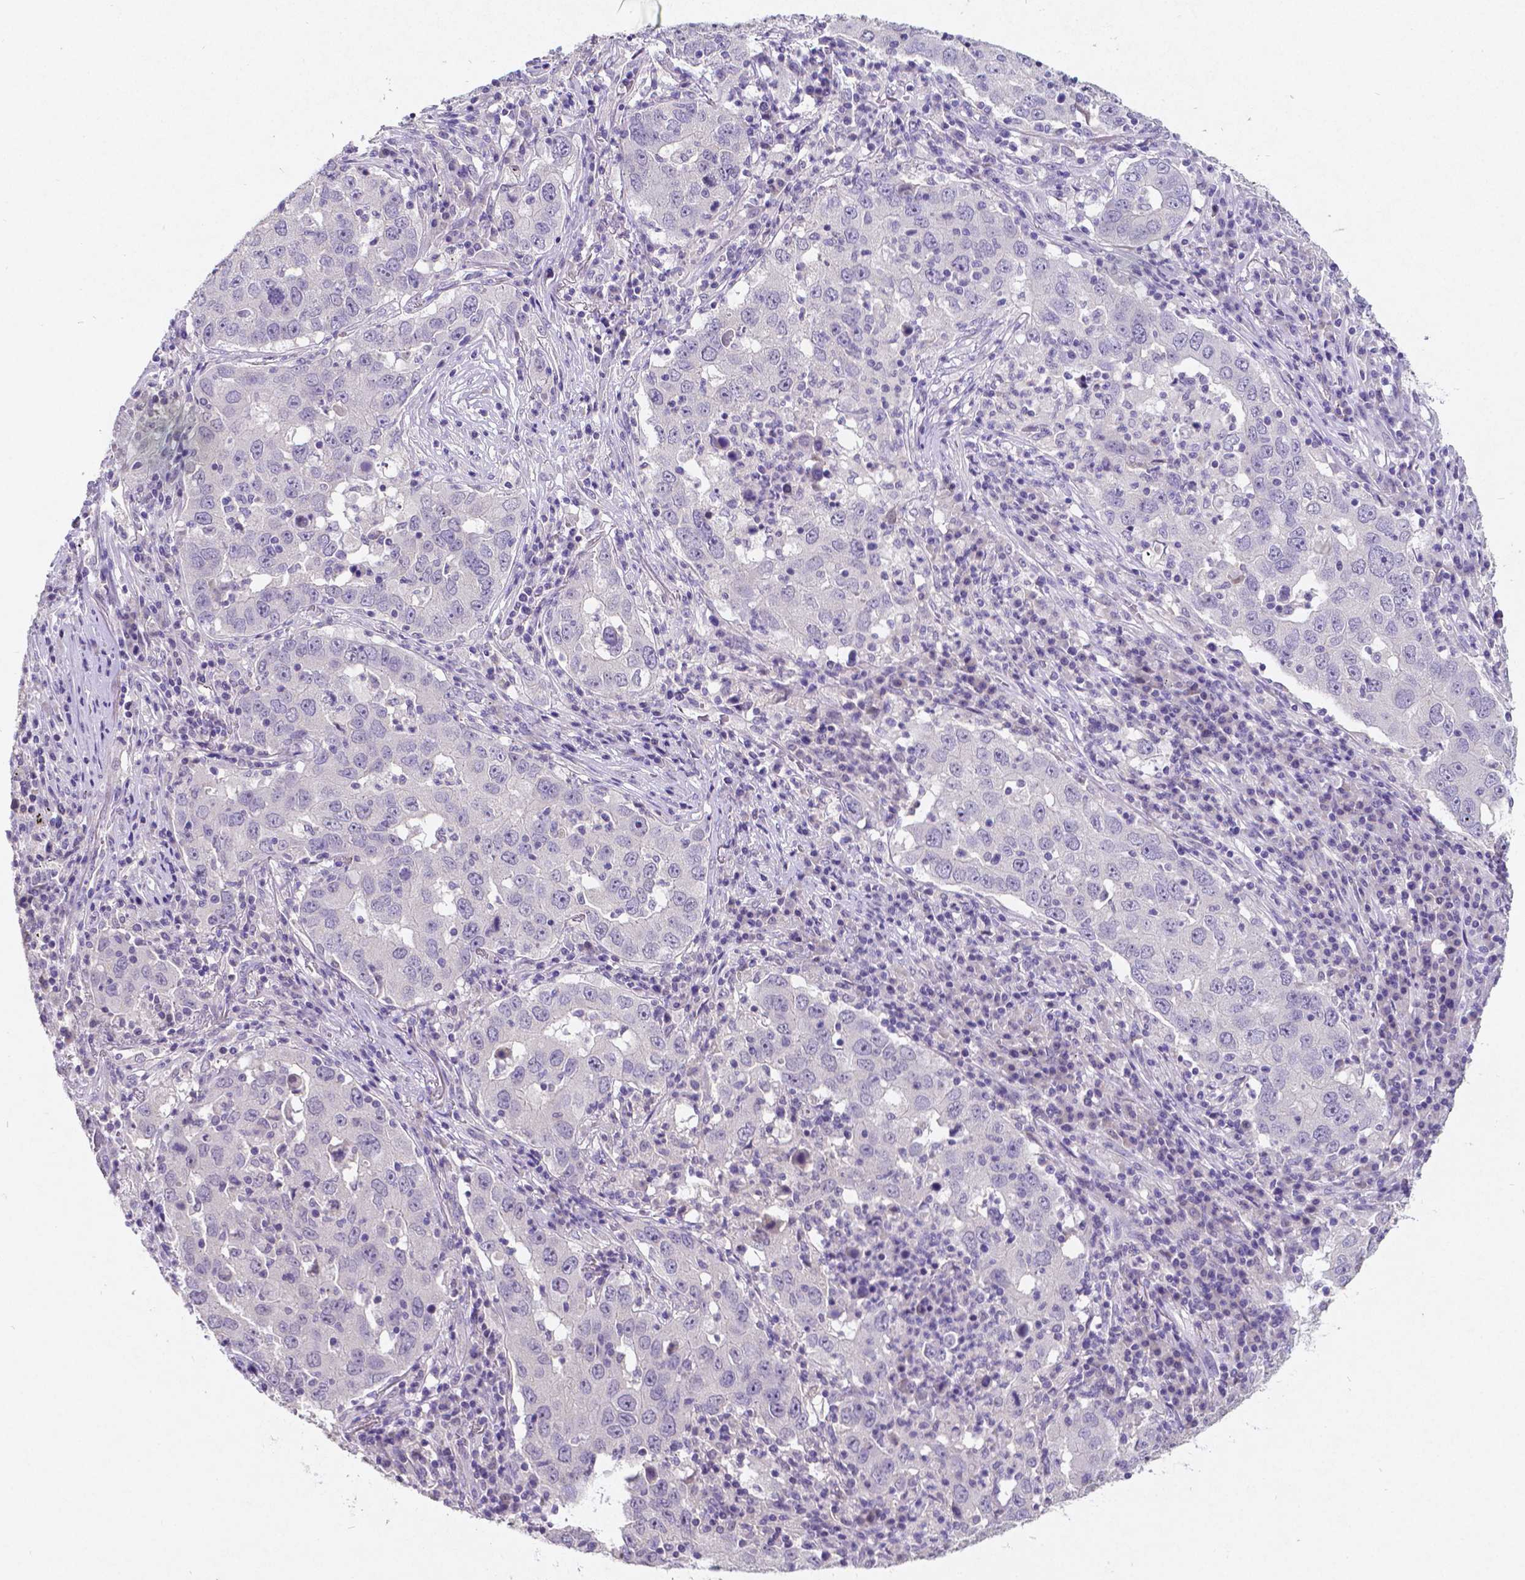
{"staining": {"intensity": "negative", "quantity": "none", "location": "none"}, "tissue": "lung cancer", "cell_type": "Tumor cells", "image_type": "cancer", "snomed": [{"axis": "morphology", "description": "Adenocarcinoma, NOS"}, {"axis": "topography", "description": "Lung"}], "caption": "DAB (3,3'-diaminobenzidine) immunohistochemical staining of adenocarcinoma (lung) shows no significant expression in tumor cells.", "gene": "SATB2", "patient": {"sex": "male", "age": 73}}